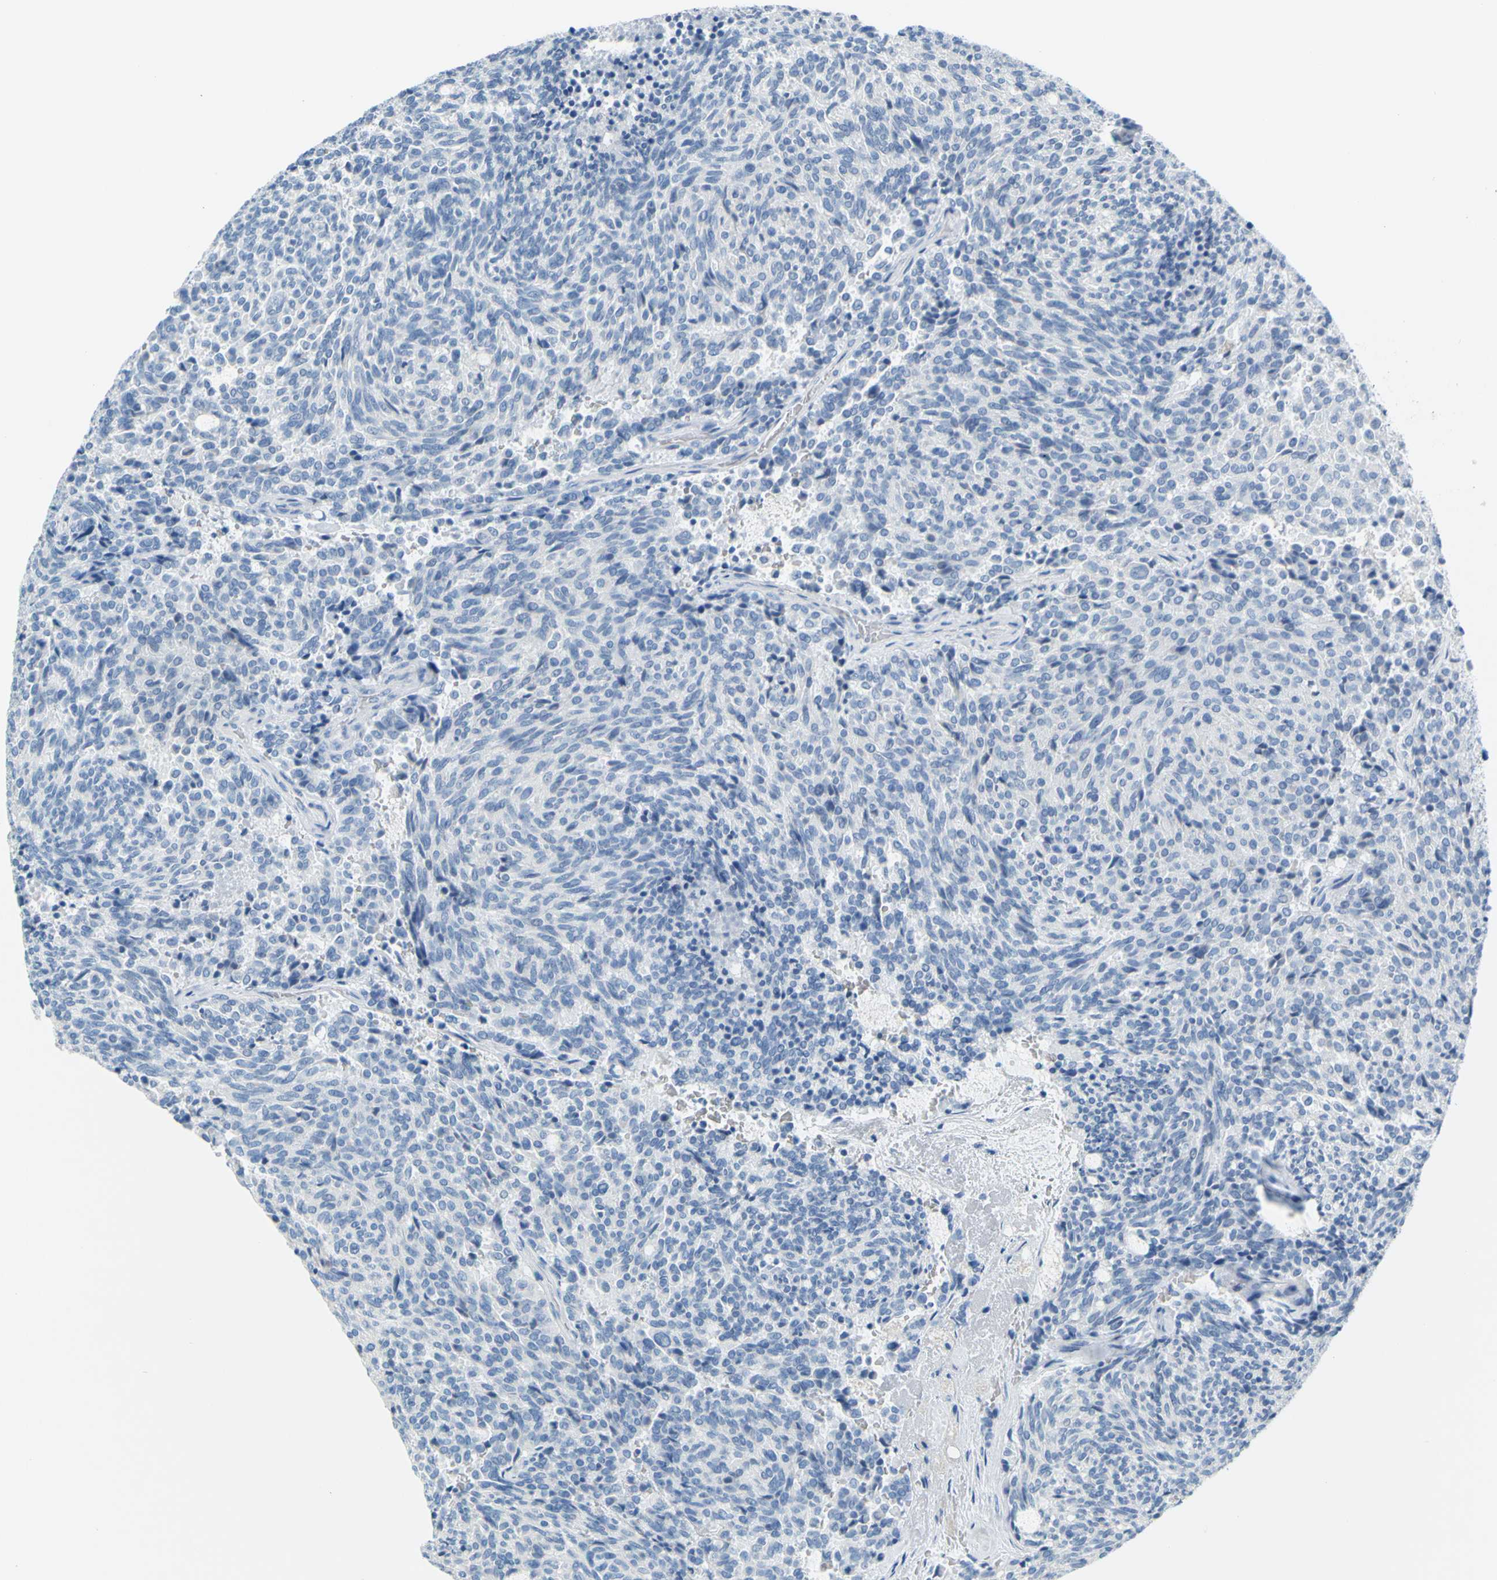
{"staining": {"intensity": "negative", "quantity": "none", "location": "none"}, "tissue": "carcinoid", "cell_type": "Tumor cells", "image_type": "cancer", "snomed": [{"axis": "morphology", "description": "Carcinoid, malignant, NOS"}, {"axis": "topography", "description": "Pancreas"}], "caption": "There is no significant positivity in tumor cells of carcinoid.", "gene": "DCT", "patient": {"sex": "female", "age": 54}}